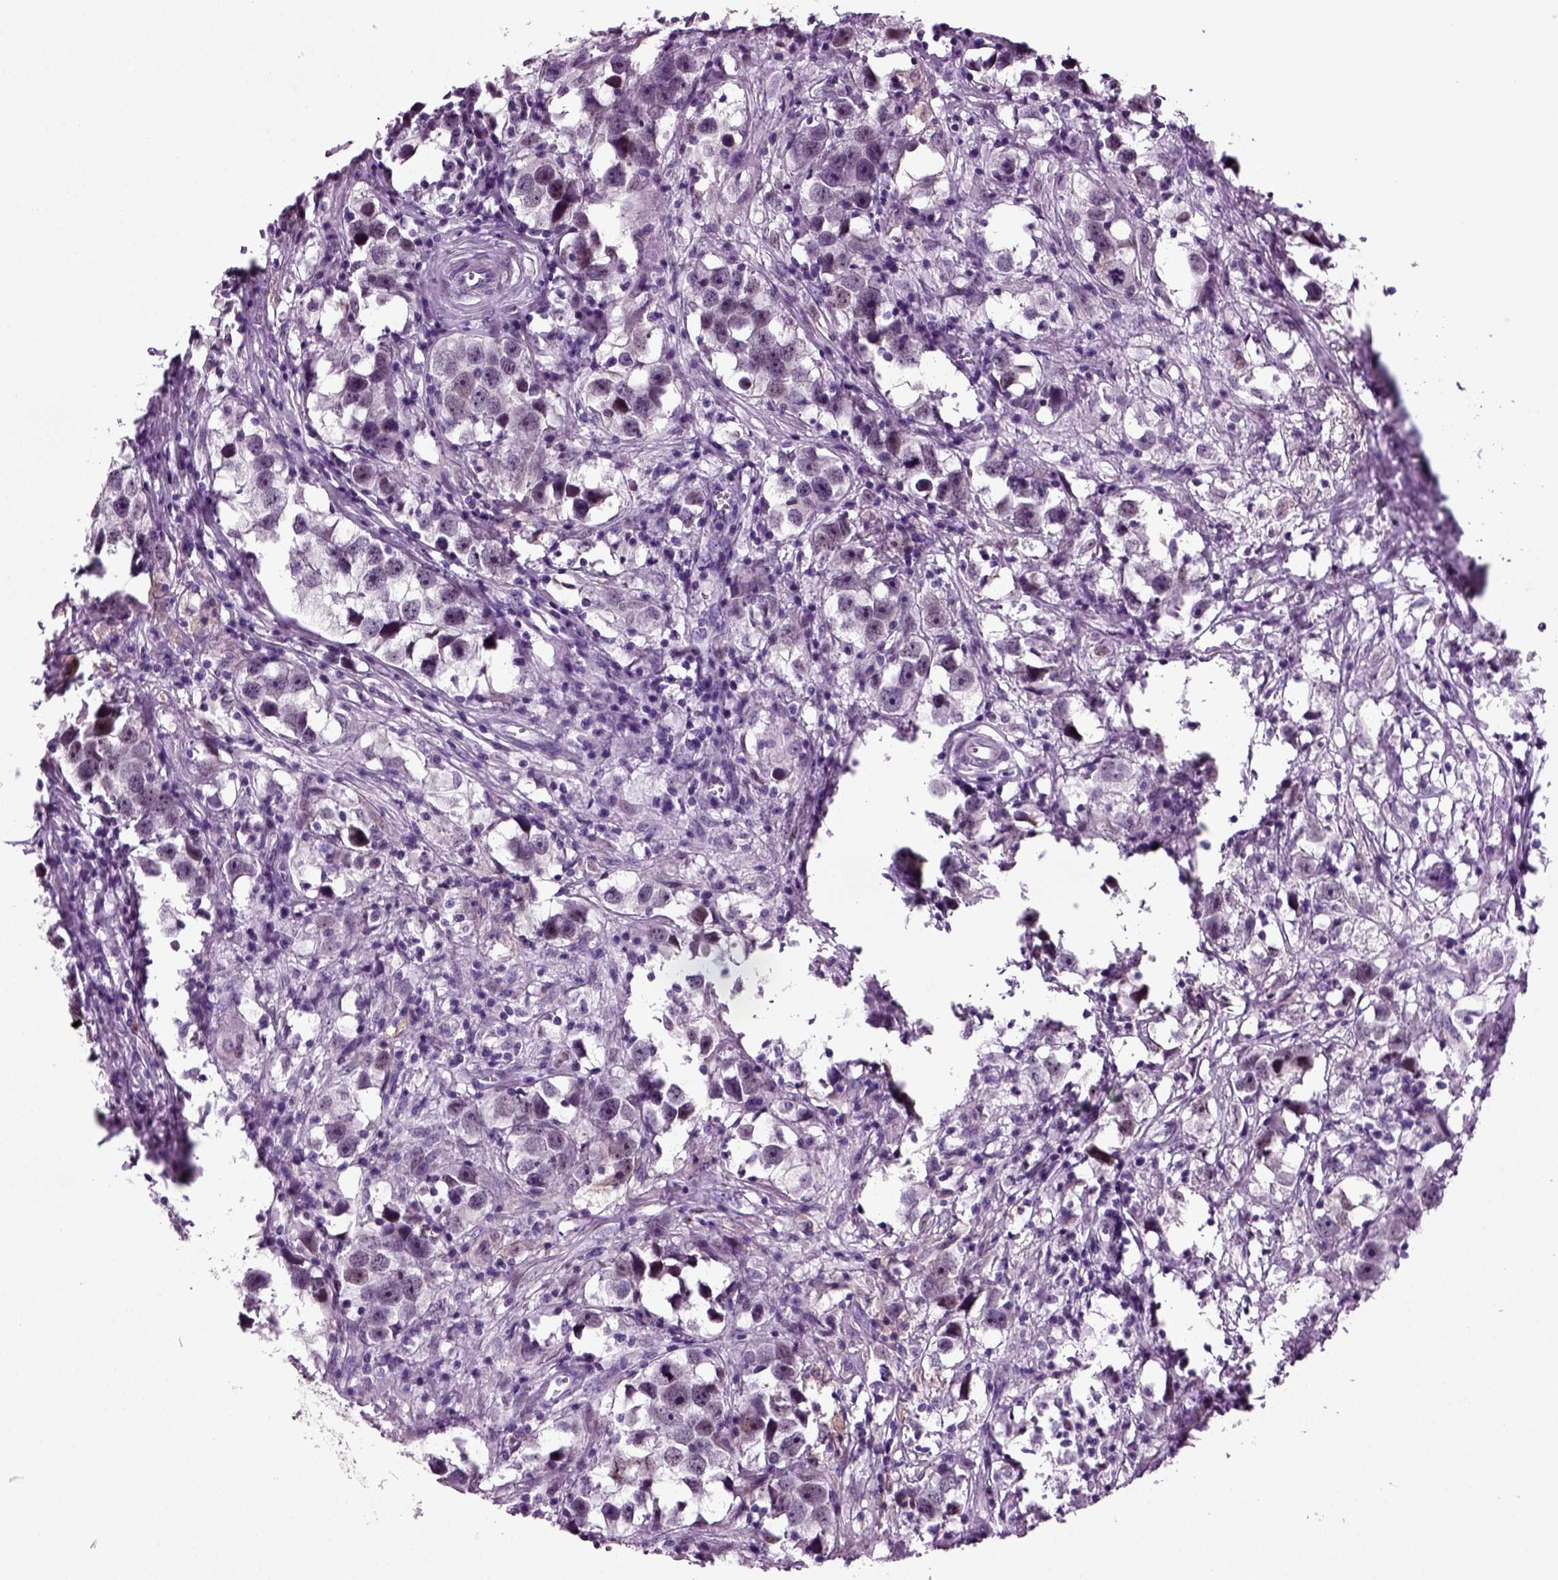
{"staining": {"intensity": "negative", "quantity": "none", "location": "none"}, "tissue": "testis cancer", "cell_type": "Tumor cells", "image_type": "cancer", "snomed": [{"axis": "morphology", "description": "Seminoma, NOS"}, {"axis": "topography", "description": "Testis"}], "caption": "There is no significant positivity in tumor cells of seminoma (testis).", "gene": "ARID3A", "patient": {"sex": "male", "age": 49}}